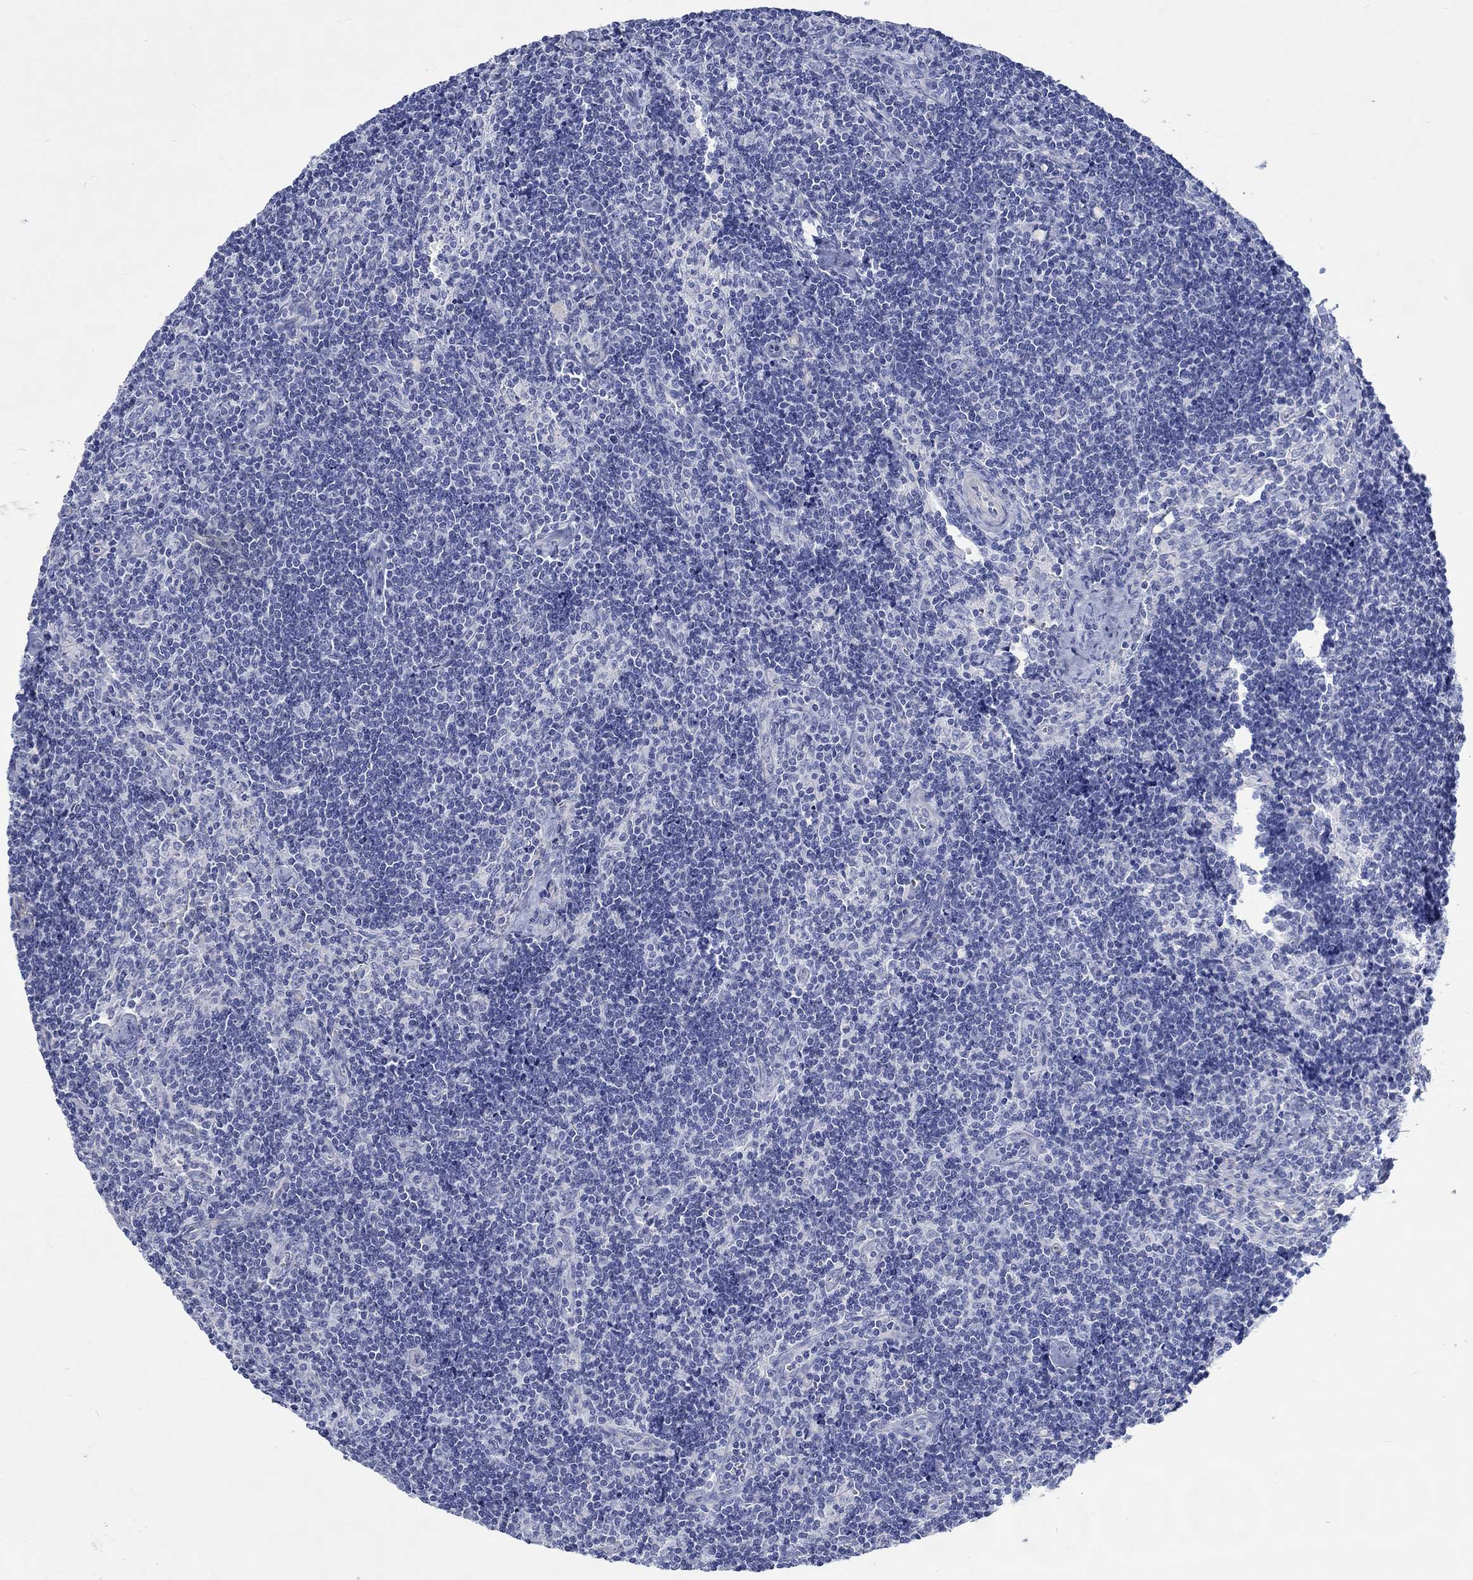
{"staining": {"intensity": "negative", "quantity": "none", "location": "none"}, "tissue": "lymph node", "cell_type": "Germinal center cells", "image_type": "normal", "snomed": [{"axis": "morphology", "description": "Normal tissue, NOS"}, {"axis": "topography", "description": "Lymph node"}], "caption": "IHC micrograph of unremarkable lymph node: human lymph node stained with DAB shows no significant protein staining in germinal center cells.", "gene": "CPLX1", "patient": {"sex": "female", "age": 51}}